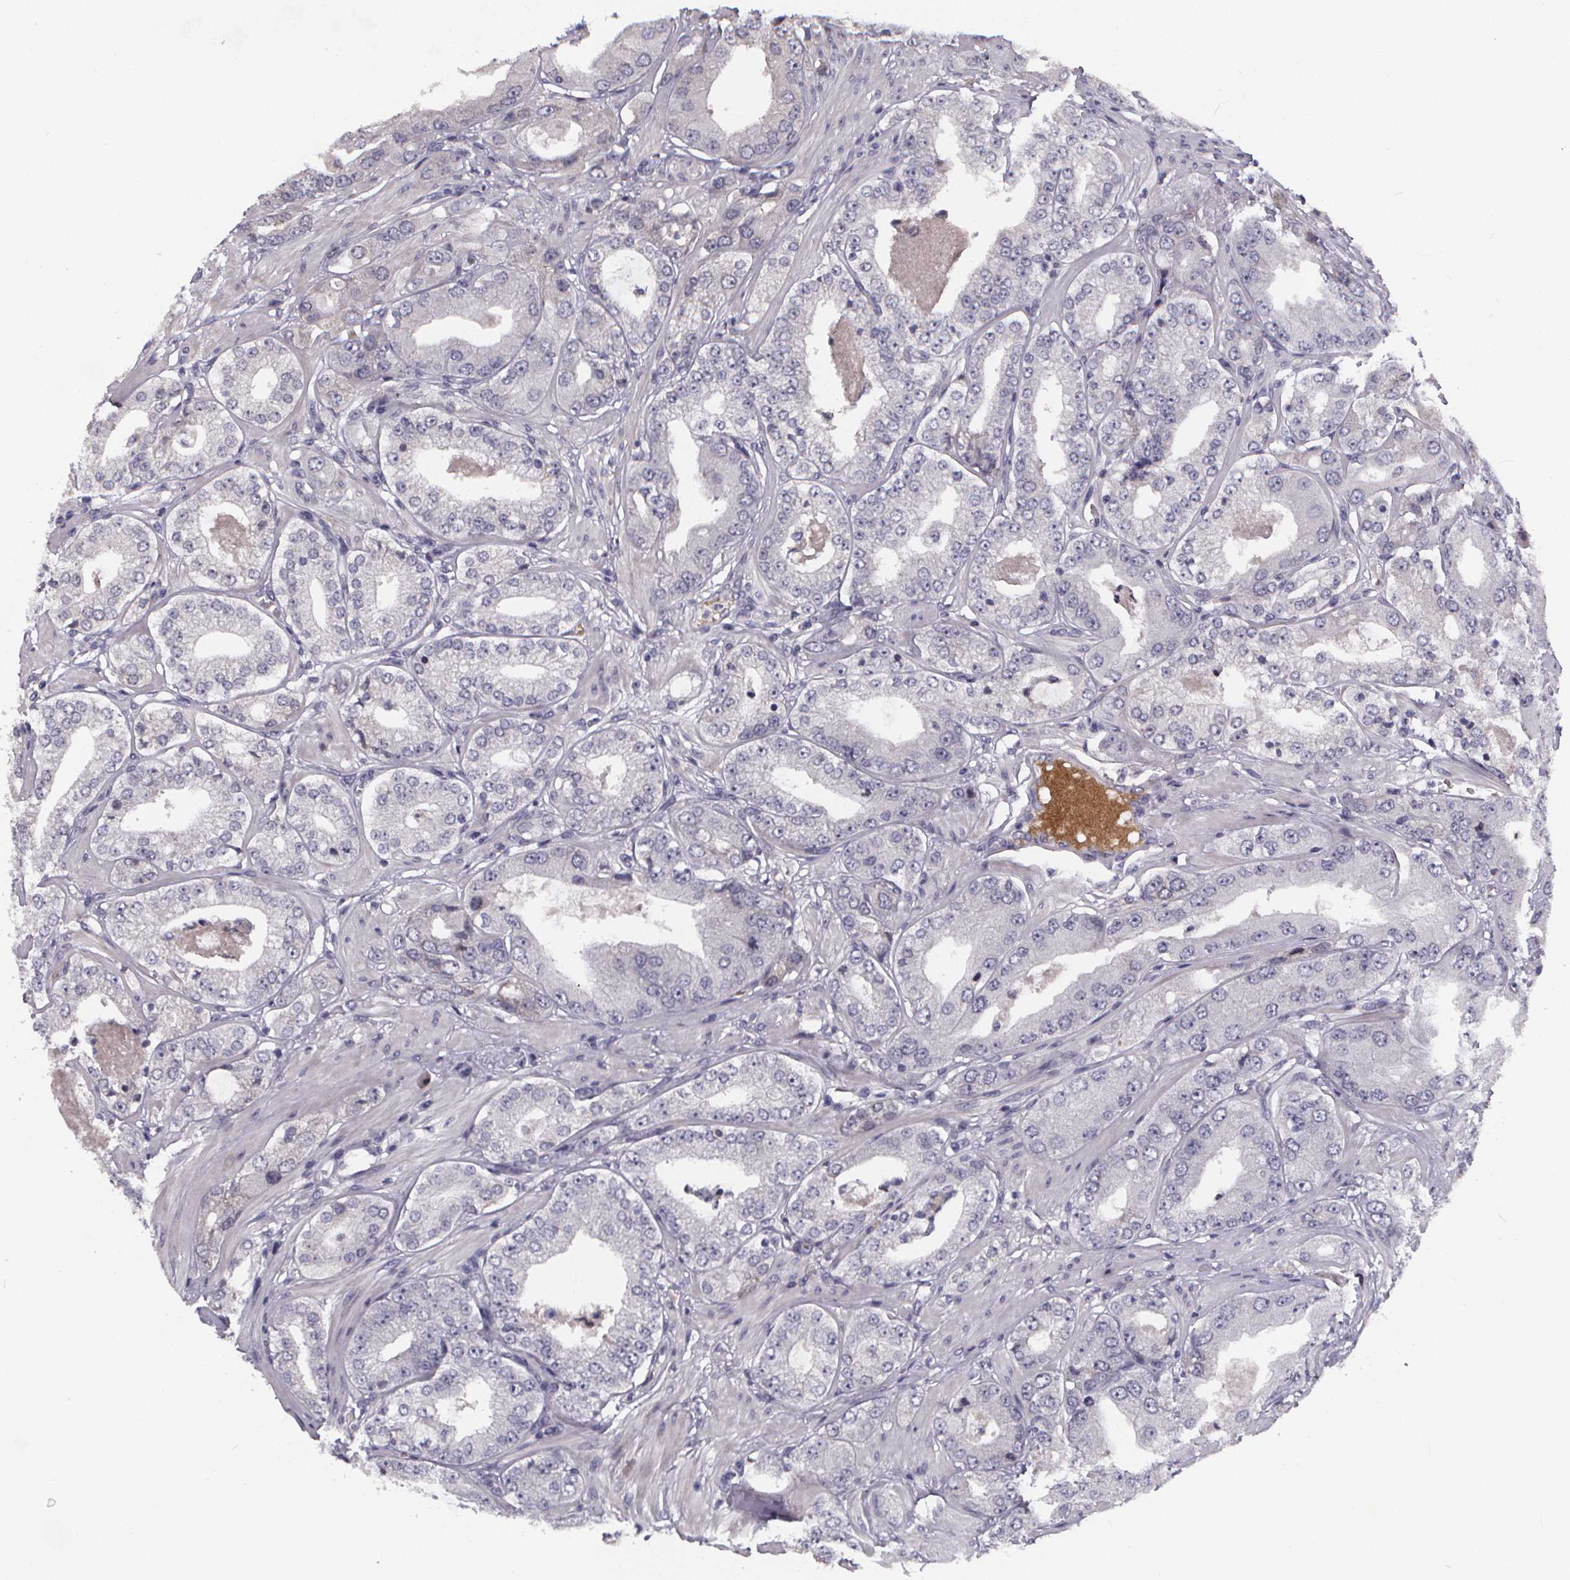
{"staining": {"intensity": "negative", "quantity": "none", "location": "none"}, "tissue": "prostate cancer", "cell_type": "Tumor cells", "image_type": "cancer", "snomed": [{"axis": "morphology", "description": "Adenocarcinoma, Low grade"}, {"axis": "topography", "description": "Prostate"}], "caption": "There is no significant staining in tumor cells of prostate cancer (adenocarcinoma (low-grade)). (DAB (3,3'-diaminobenzidine) immunohistochemistry visualized using brightfield microscopy, high magnification).", "gene": "AGT", "patient": {"sex": "male", "age": 60}}